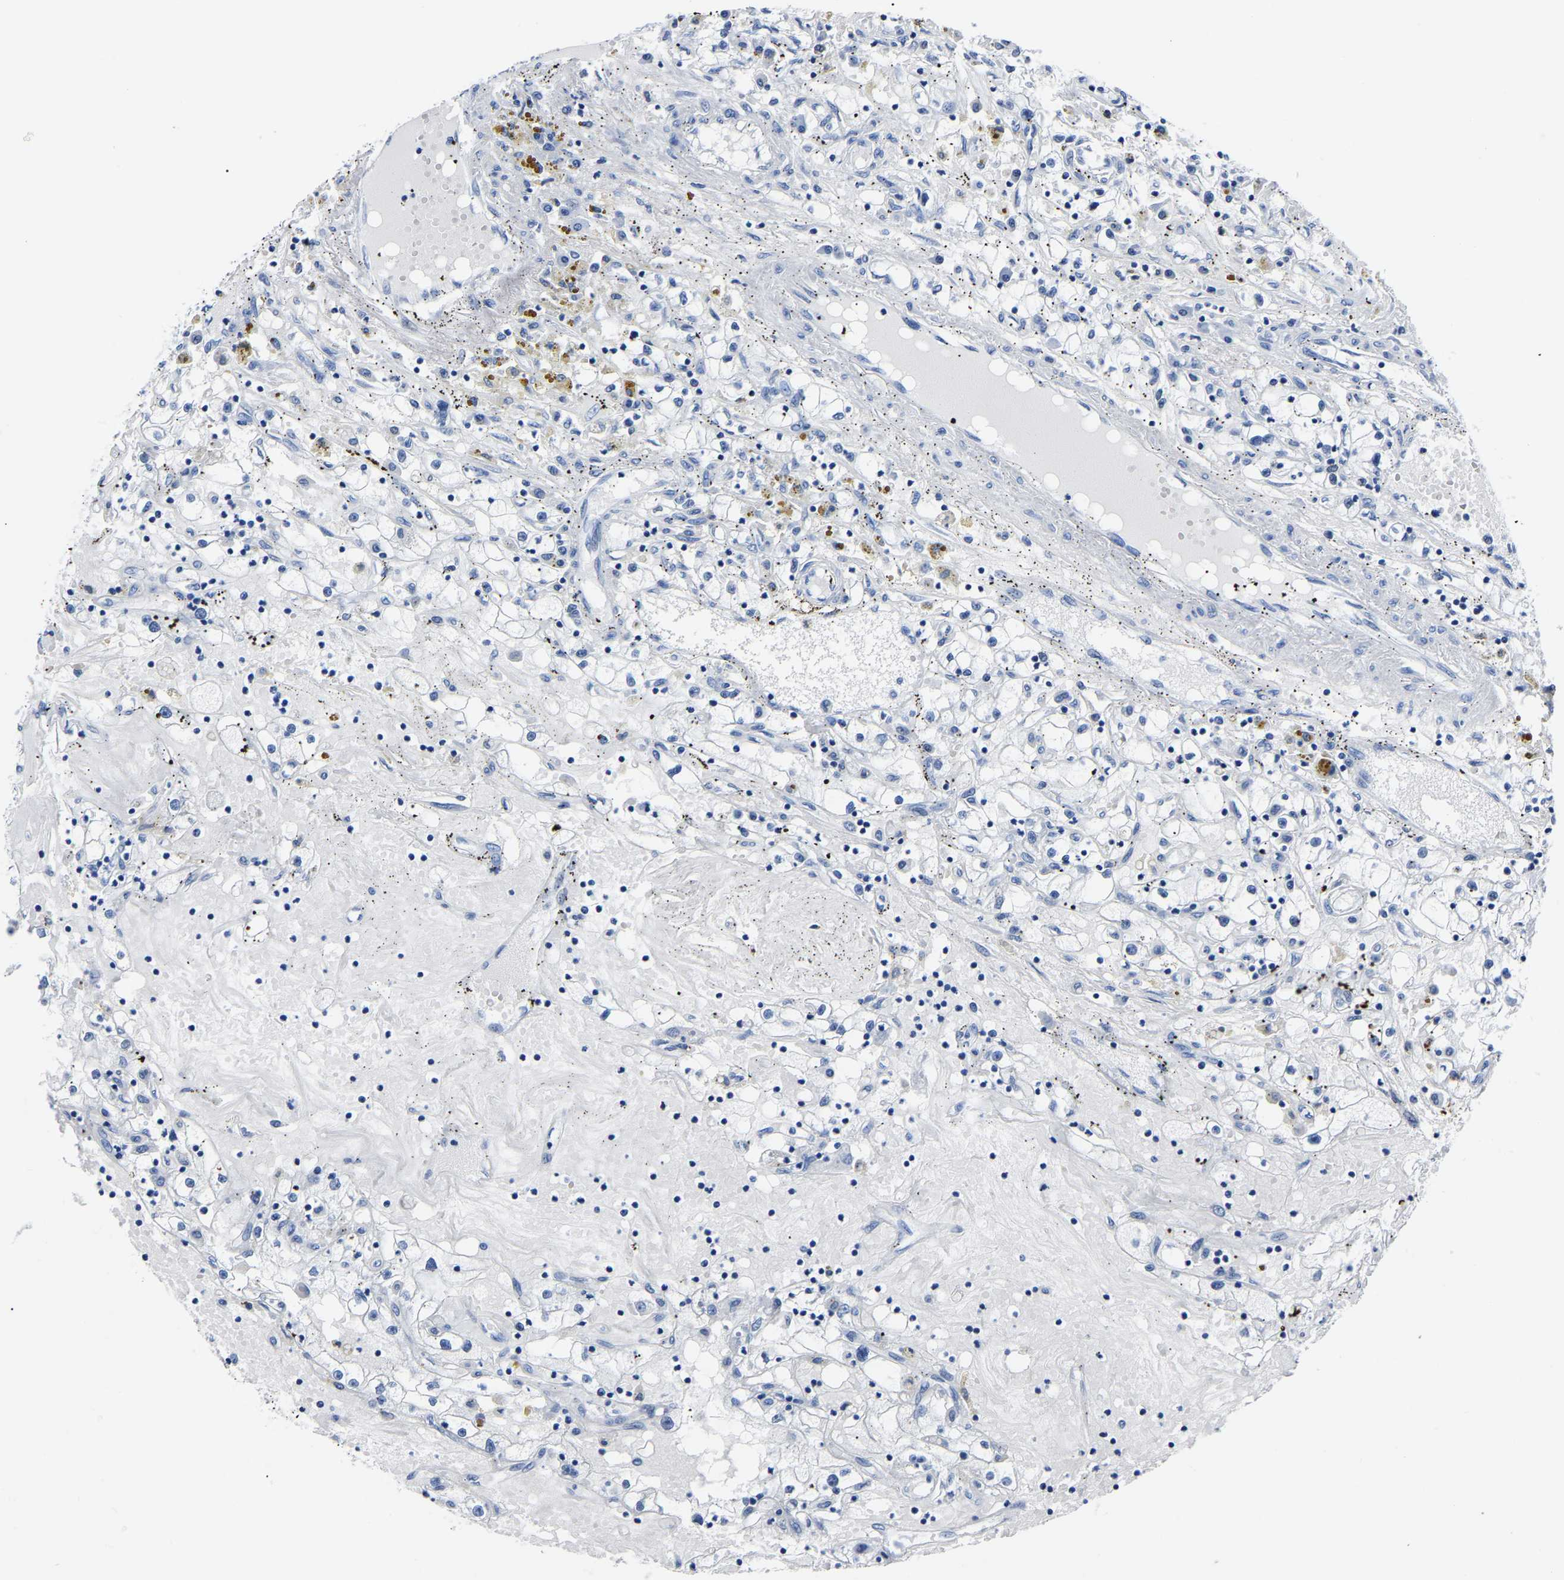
{"staining": {"intensity": "negative", "quantity": "none", "location": "none"}, "tissue": "renal cancer", "cell_type": "Tumor cells", "image_type": "cancer", "snomed": [{"axis": "morphology", "description": "Adenocarcinoma, NOS"}, {"axis": "topography", "description": "Kidney"}], "caption": "Human adenocarcinoma (renal) stained for a protein using IHC shows no positivity in tumor cells.", "gene": "IMPG2", "patient": {"sex": "male", "age": 56}}